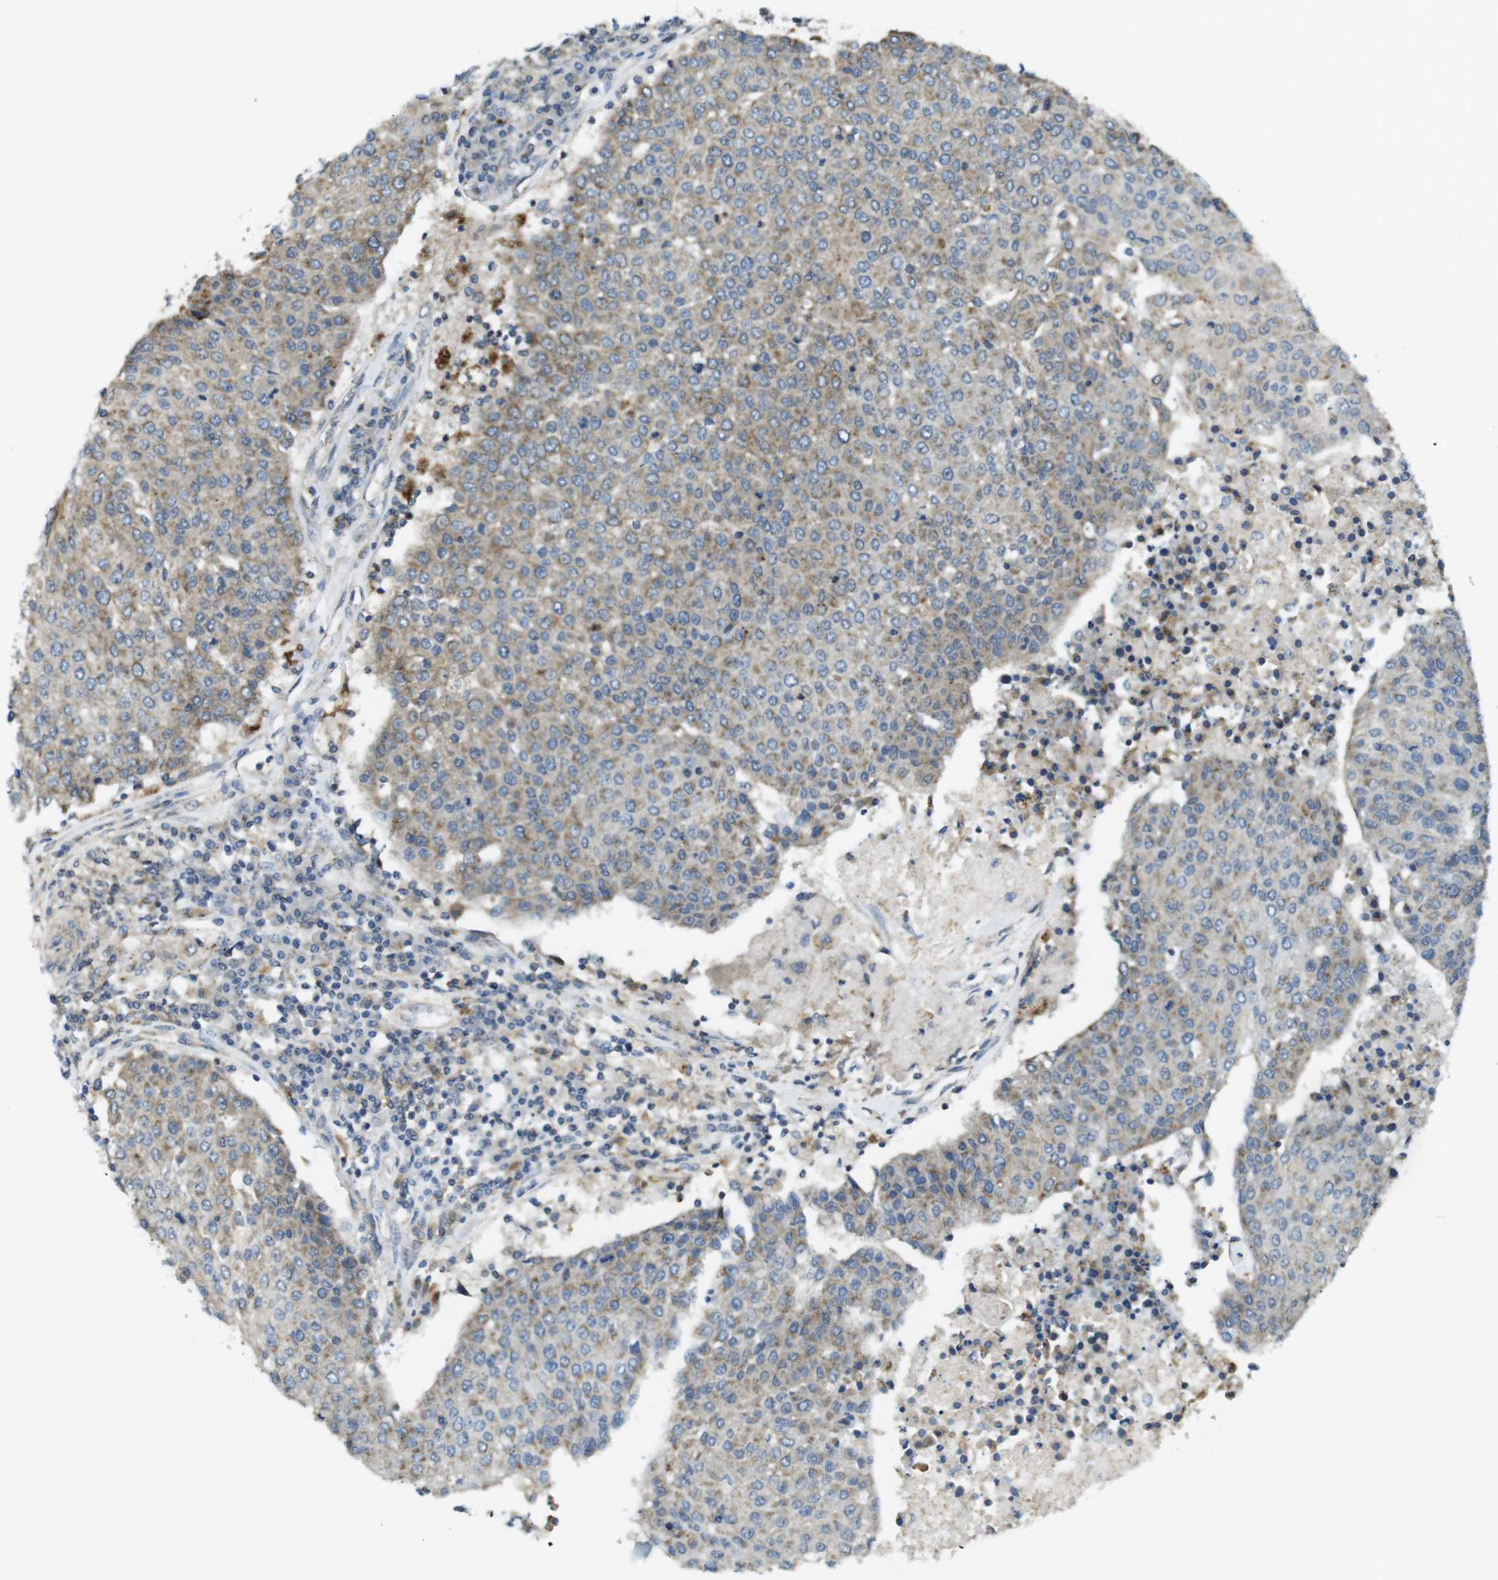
{"staining": {"intensity": "moderate", "quantity": ">75%", "location": "cytoplasmic/membranous"}, "tissue": "urothelial cancer", "cell_type": "Tumor cells", "image_type": "cancer", "snomed": [{"axis": "morphology", "description": "Urothelial carcinoma, High grade"}, {"axis": "topography", "description": "Urinary bladder"}], "caption": "Urothelial cancer tissue reveals moderate cytoplasmic/membranous expression in about >75% of tumor cells, visualized by immunohistochemistry.", "gene": "BRI3BP", "patient": {"sex": "female", "age": 85}}